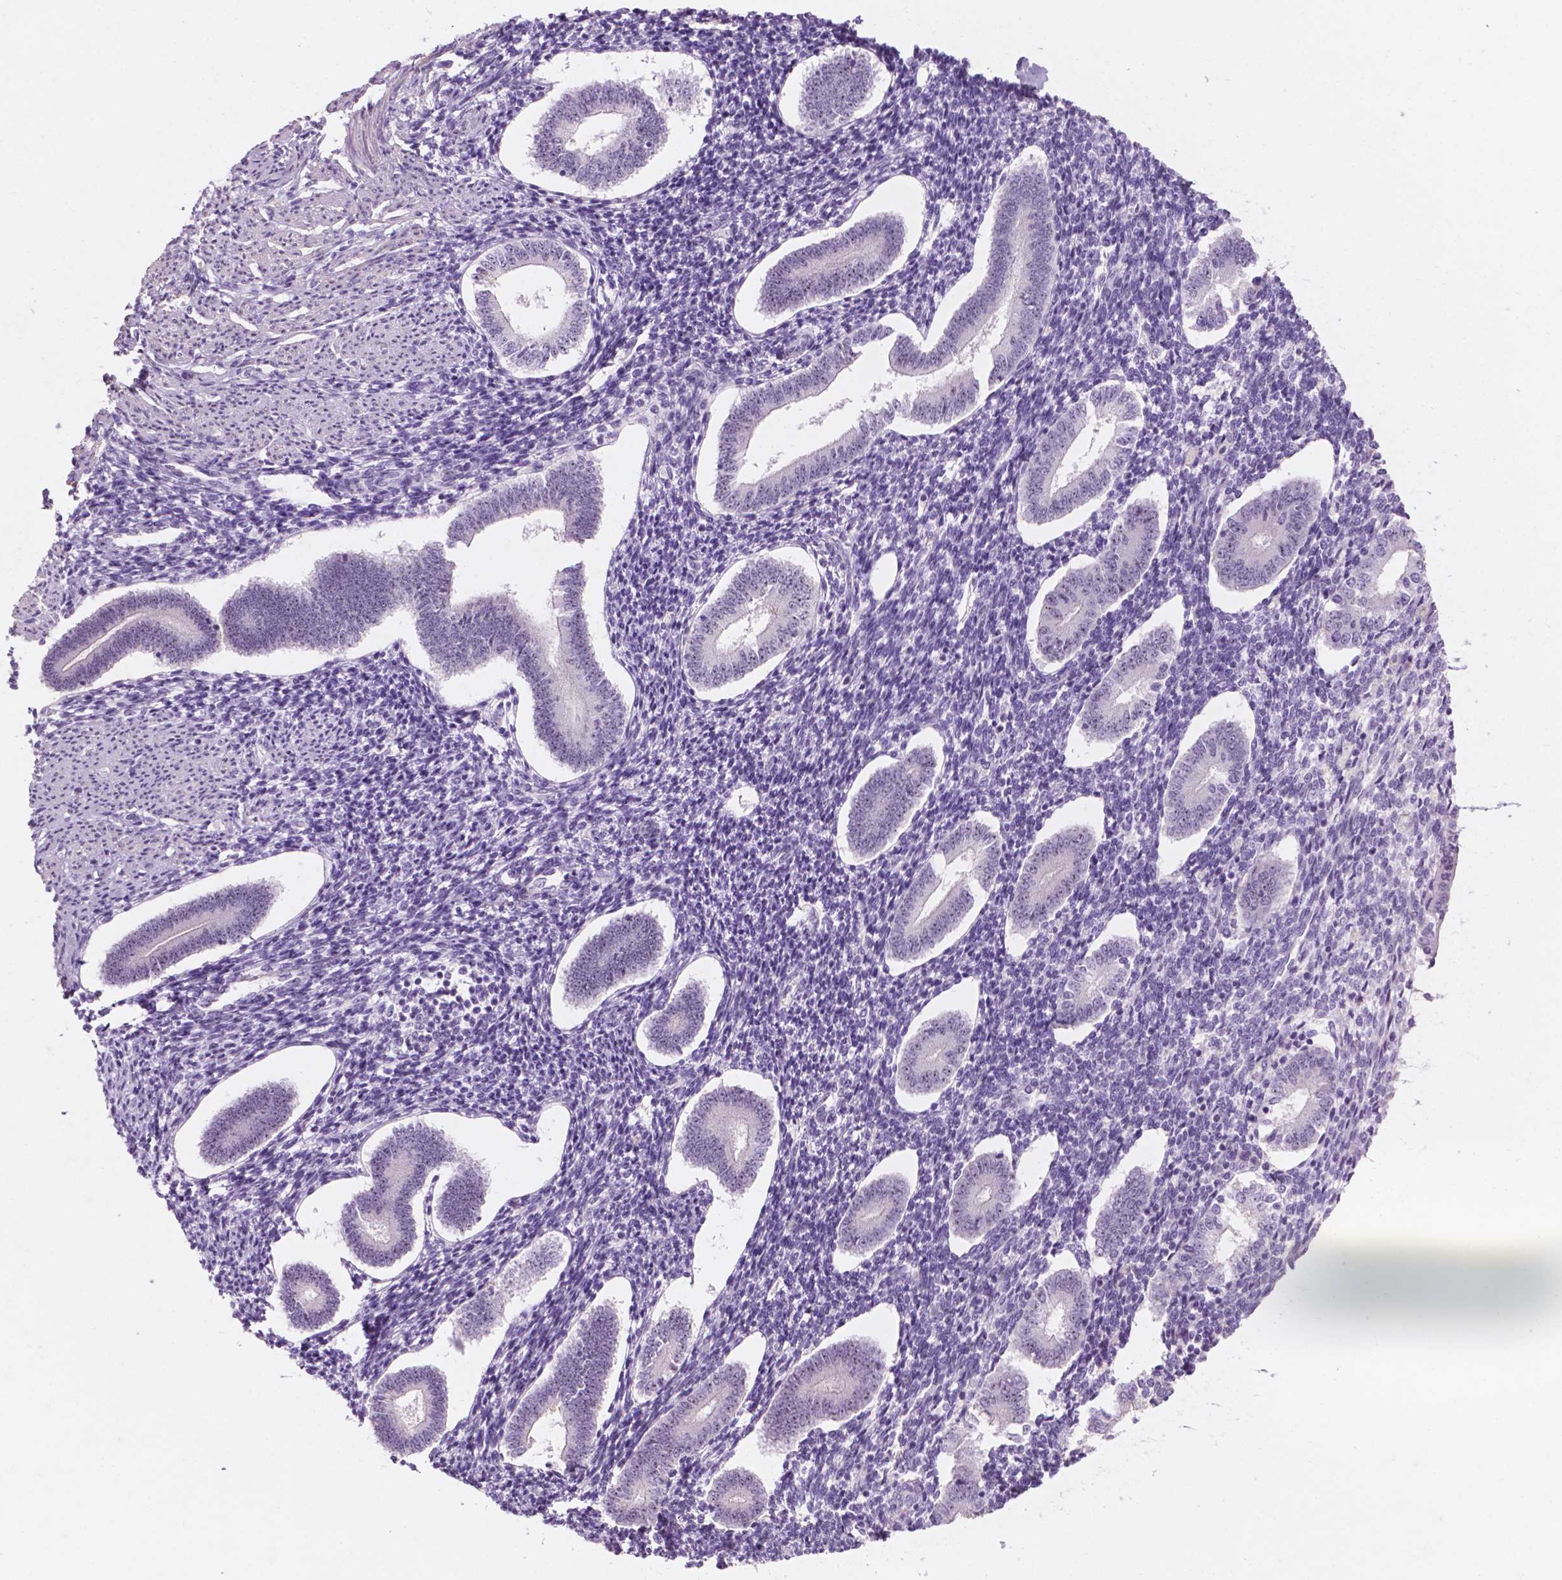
{"staining": {"intensity": "negative", "quantity": "none", "location": "none"}, "tissue": "endometrium", "cell_type": "Cells in endometrial stroma", "image_type": "normal", "snomed": [{"axis": "morphology", "description": "Normal tissue, NOS"}, {"axis": "topography", "description": "Endometrium"}], "caption": "Immunohistochemistry of unremarkable human endometrium displays no staining in cells in endometrial stroma.", "gene": "ZNF853", "patient": {"sex": "female", "age": 40}}